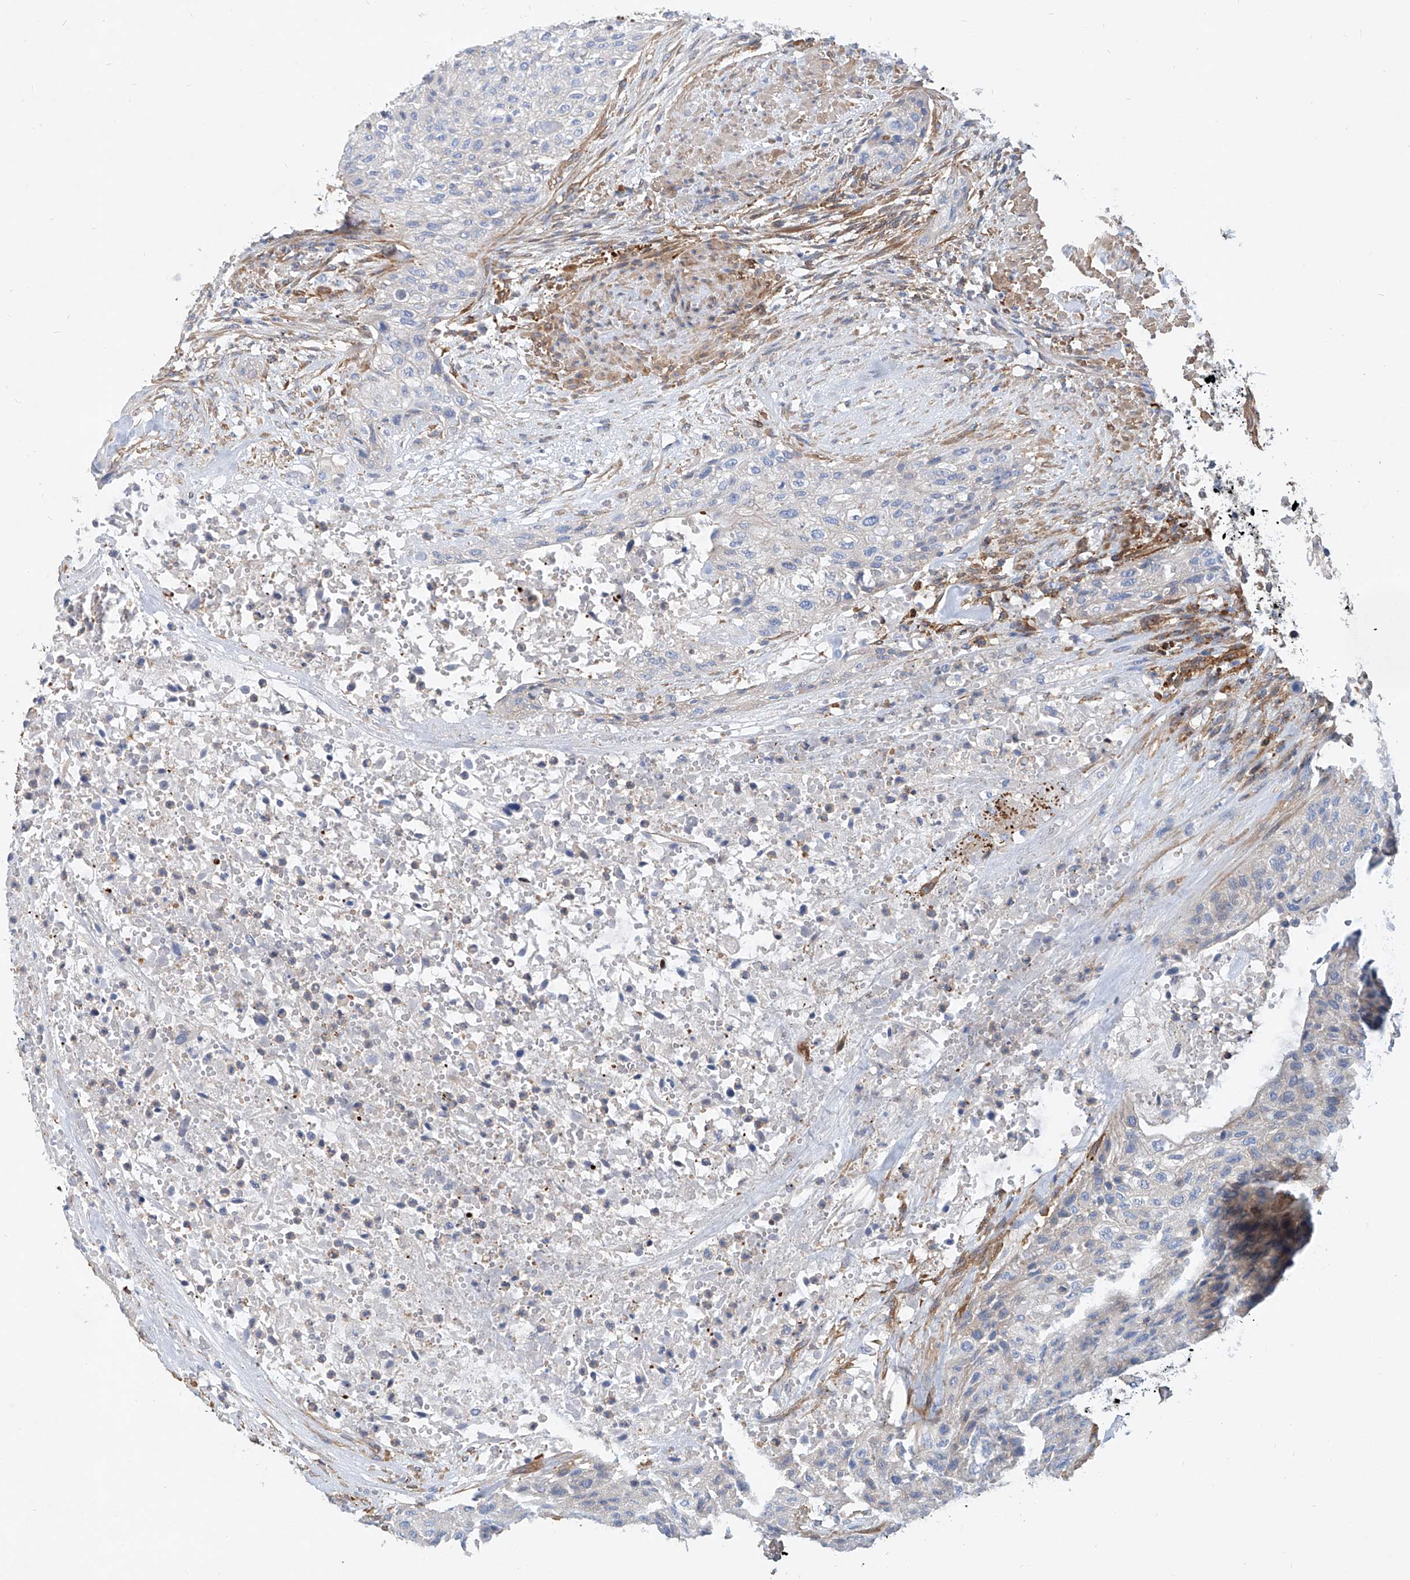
{"staining": {"intensity": "negative", "quantity": "none", "location": "none"}, "tissue": "urothelial cancer", "cell_type": "Tumor cells", "image_type": "cancer", "snomed": [{"axis": "morphology", "description": "Urothelial carcinoma, High grade"}, {"axis": "topography", "description": "Urinary bladder"}], "caption": "This is an IHC image of urothelial carcinoma (high-grade). There is no positivity in tumor cells.", "gene": "TAS2R60", "patient": {"sex": "male", "age": 35}}